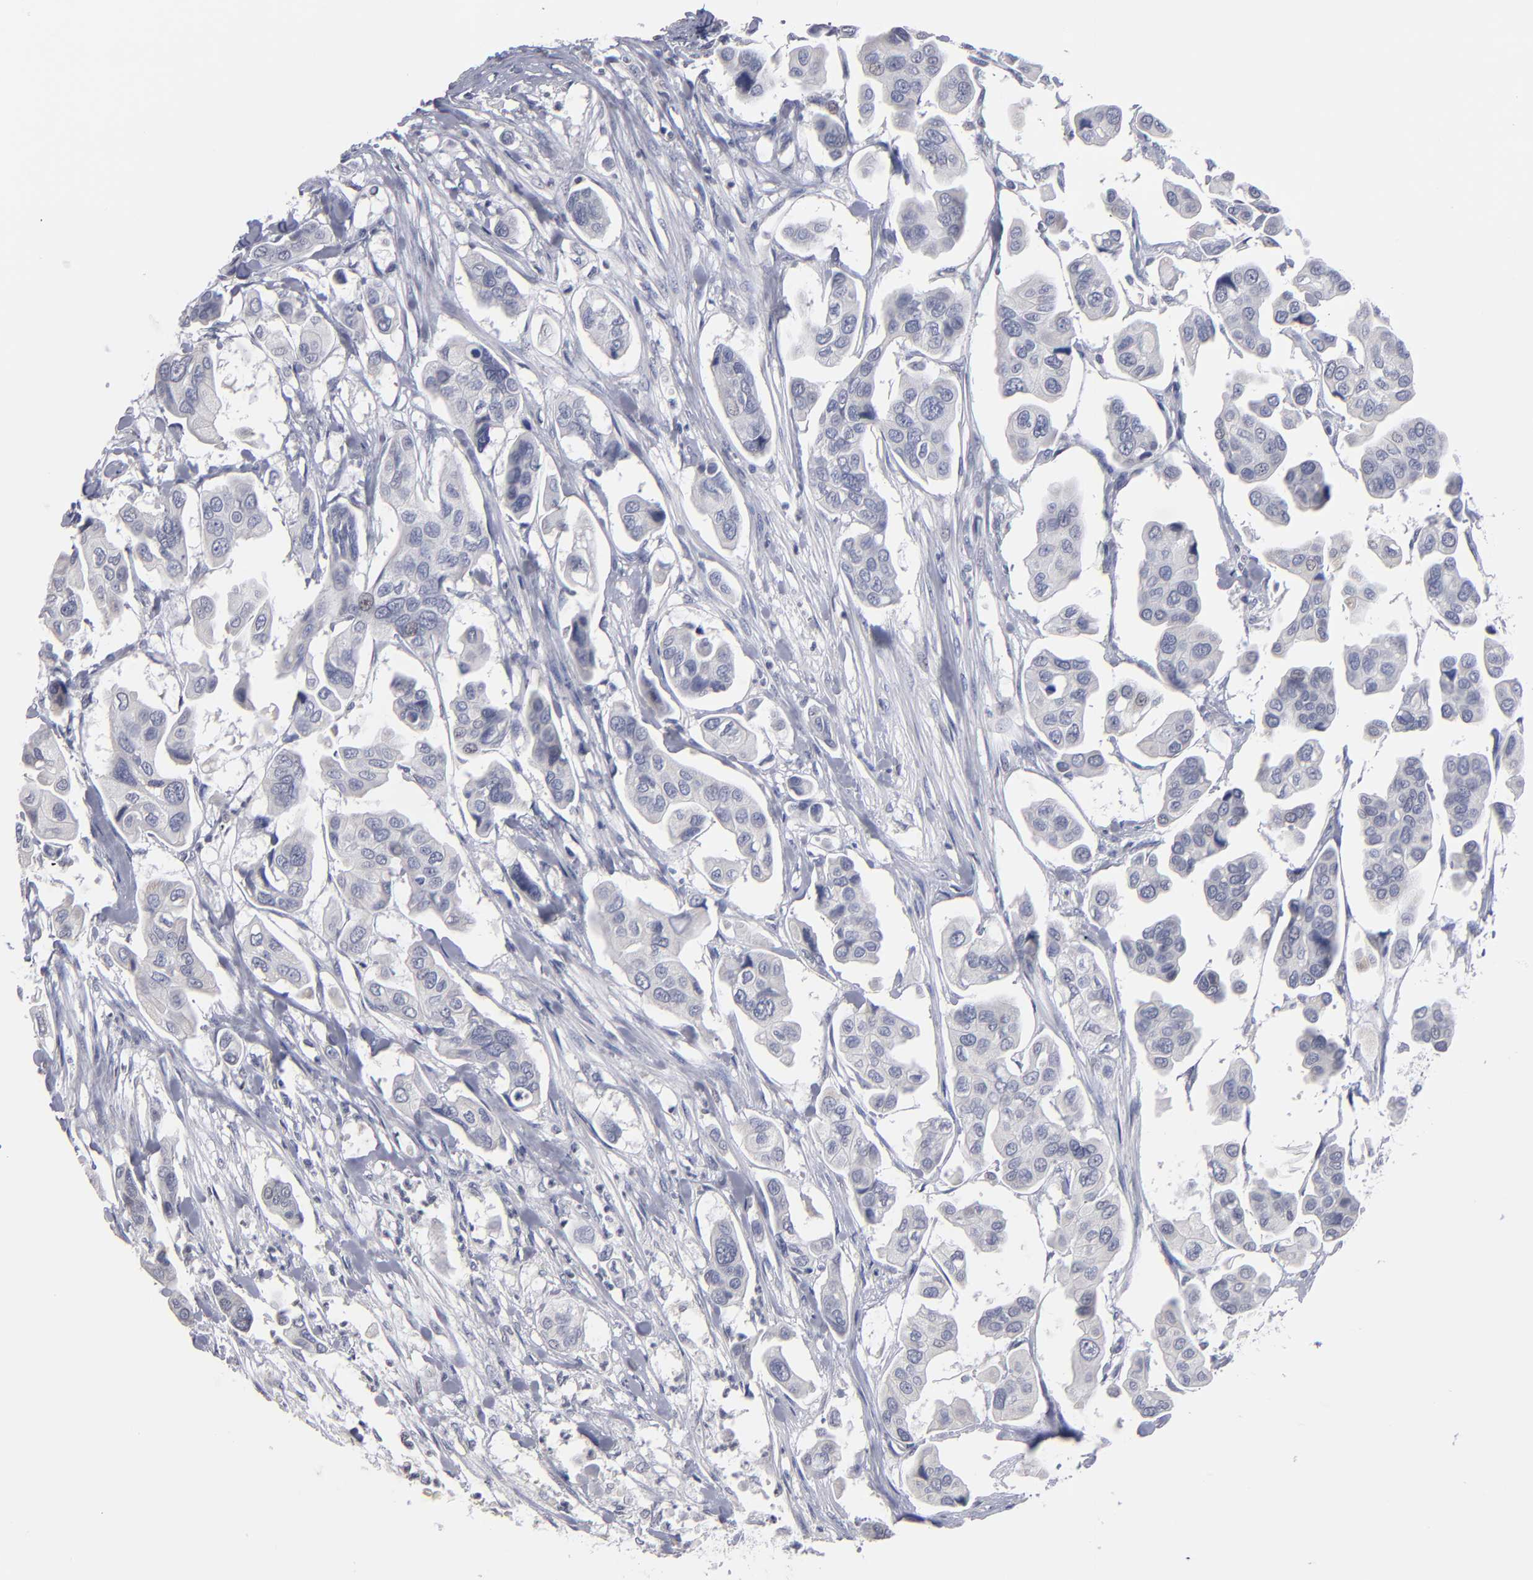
{"staining": {"intensity": "negative", "quantity": "none", "location": "none"}, "tissue": "urothelial cancer", "cell_type": "Tumor cells", "image_type": "cancer", "snomed": [{"axis": "morphology", "description": "Adenocarcinoma, NOS"}, {"axis": "topography", "description": "Urinary bladder"}], "caption": "This is an immunohistochemistry histopathology image of adenocarcinoma. There is no expression in tumor cells.", "gene": "RPH3A", "patient": {"sex": "male", "age": 61}}